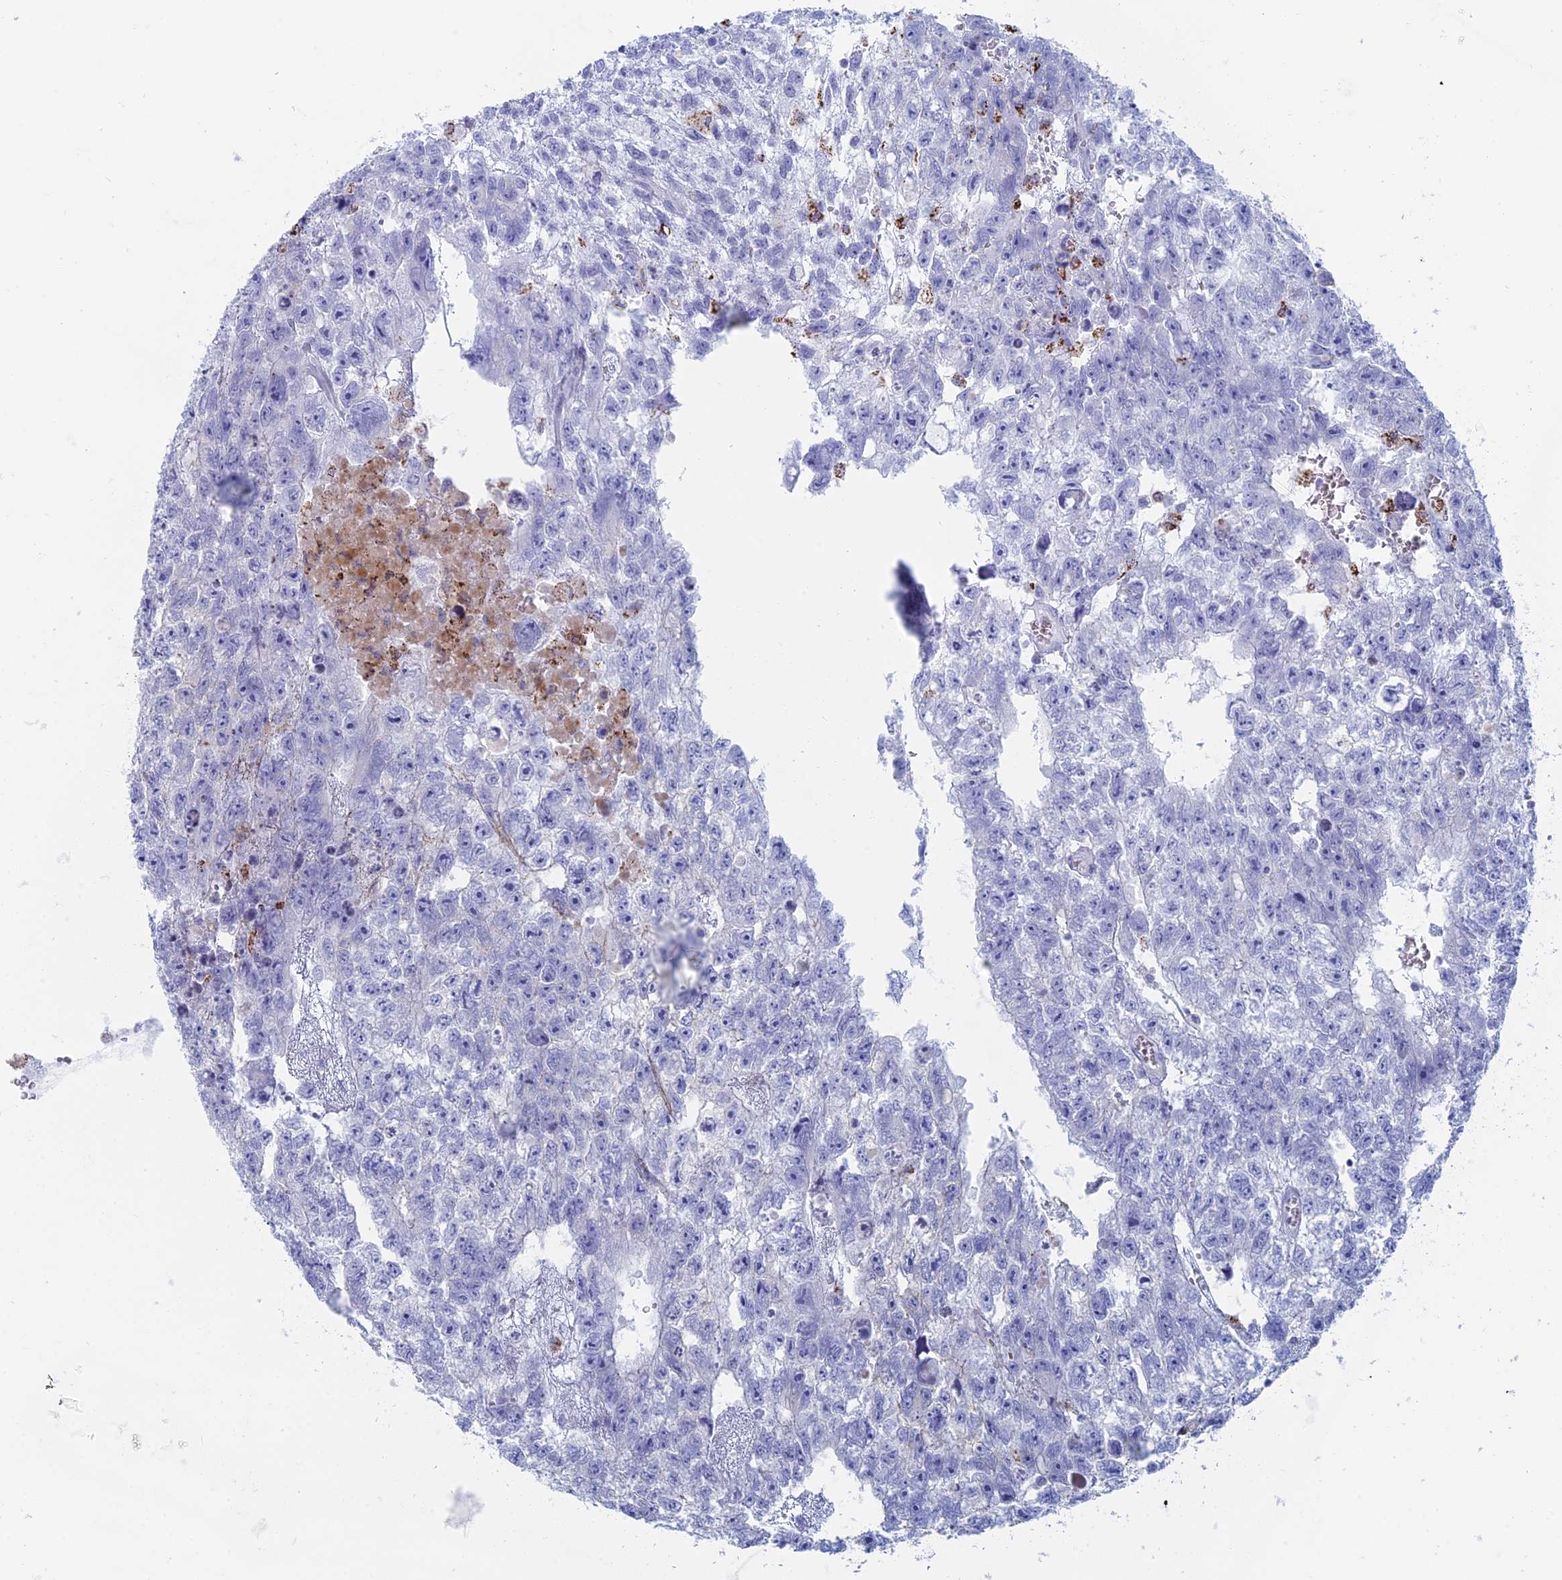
{"staining": {"intensity": "negative", "quantity": "none", "location": "none"}, "tissue": "testis cancer", "cell_type": "Tumor cells", "image_type": "cancer", "snomed": [{"axis": "morphology", "description": "Carcinoma, Embryonal, NOS"}, {"axis": "topography", "description": "Testis"}], "caption": "Immunohistochemical staining of human testis cancer reveals no significant expression in tumor cells.", "gene": "ALMS1", "patient": {"sex": "male", "age": 26}}